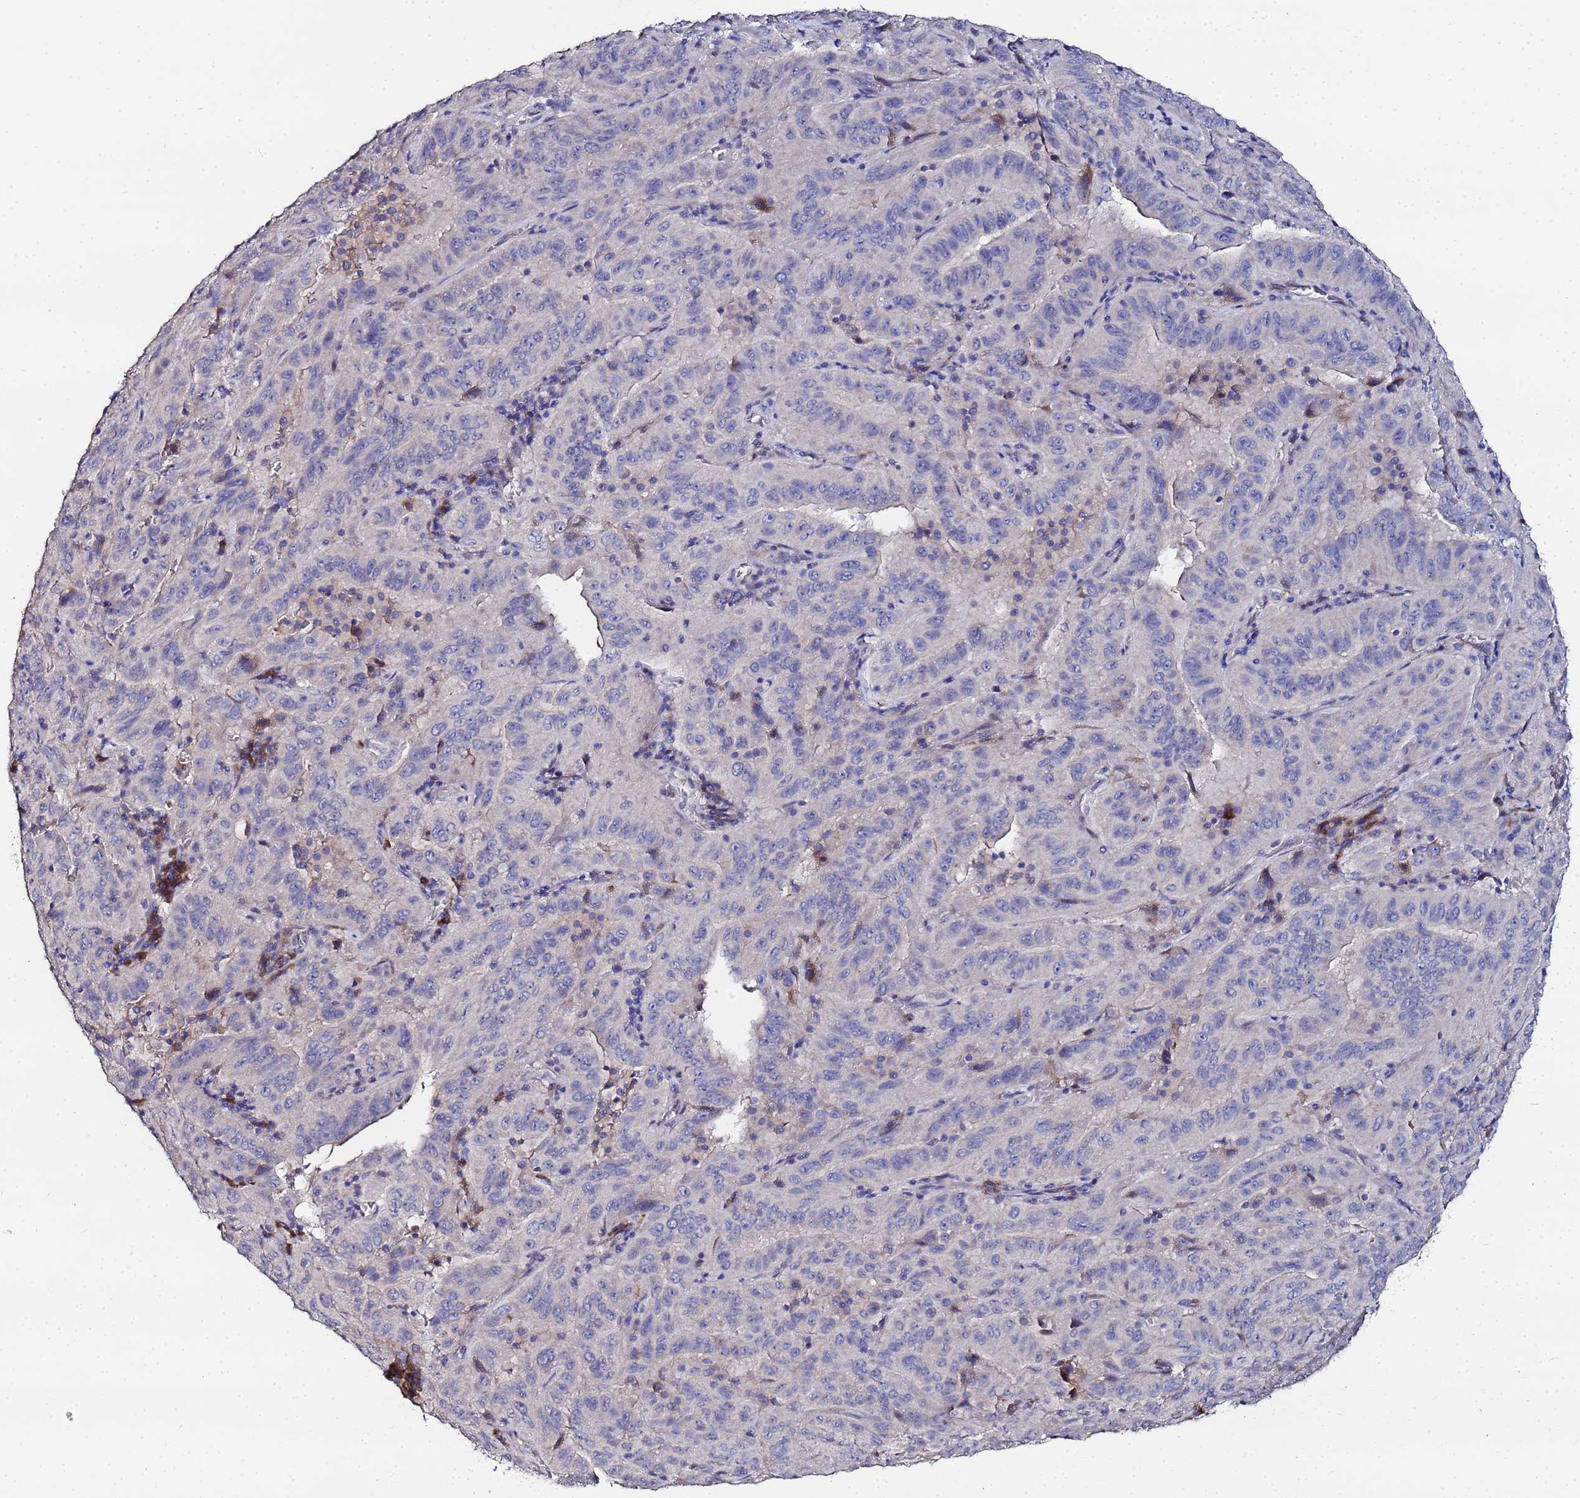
{"staining": {"intensity": "negative", "quantity": "none", "location": "none"}, "tissue": "pancreatic cancer", "cell_type": "Tumor cells", "image_type": "cancer", "snomed": [{"axis": "morphology", "description": "Adenocarcinoma, NOS"}, {"axis": "topography", "description": "Pancreas"}], "caption": "IHC histopathology image of adenocarcinoma (pancreatic) stained for a protein (brown), which displays no positivity in tumor cells. (Stains: DAB immunohistochemistry with hematoxylin counter stain, Microscopy: brightfield microscopy at high magnification).", "gene": "TCP10L", "patient": {"sex": "male", "age": 63}}